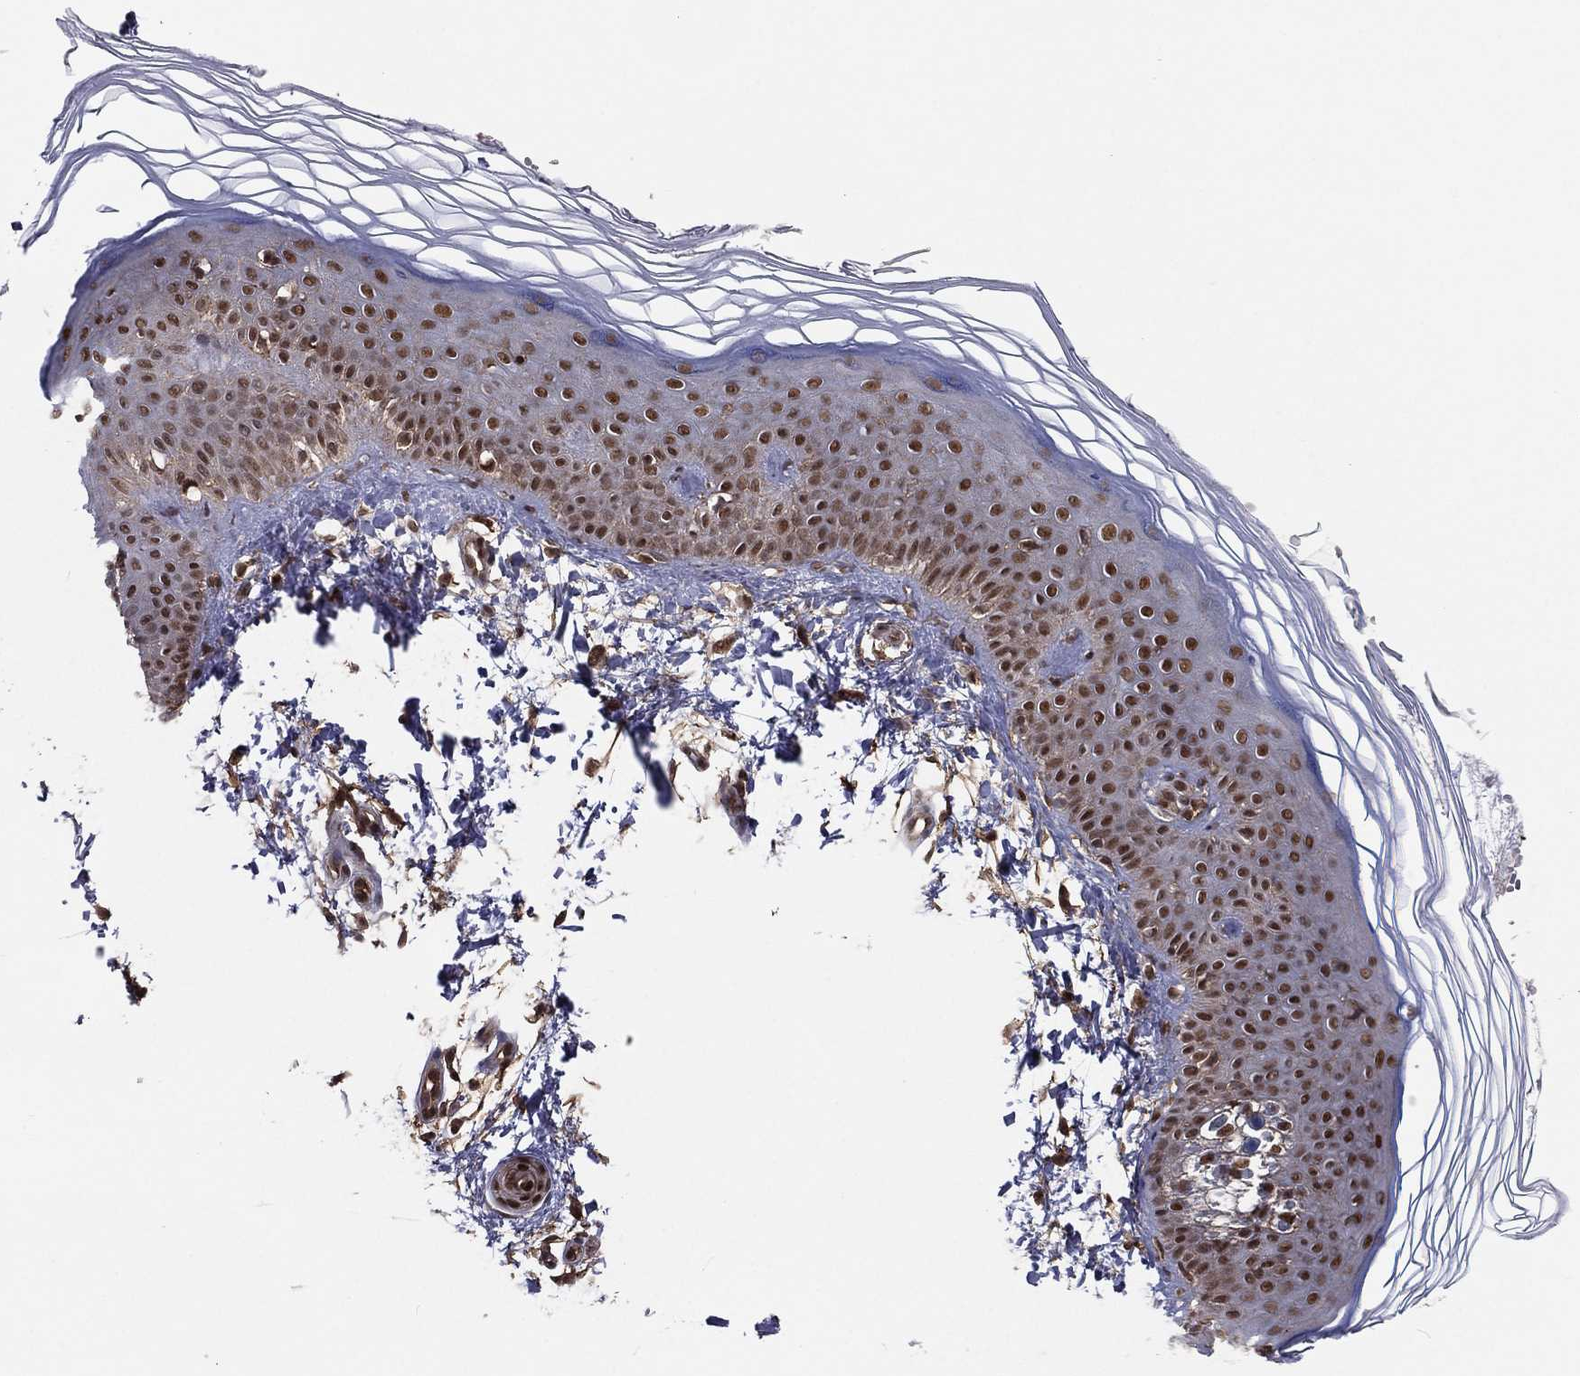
{"staining": {"intensity": "strong", "quantity": ">75%", "location": "nuclear"}, "tissue": "skin", "cell_type": "Fibroblasts", "image_type": "normal", "snomed": [{"axis": "morphology", "description": "Normal tissue, NOS"}, {"axis": "topography", "description": "Skin"}], "caption": "Skin stained with a brown dye shows strong nuclear positive positivity in about >75% of fibroblasts.", "gene": "GPALPP1", "patient": {"sex": "female", "age": 62}}